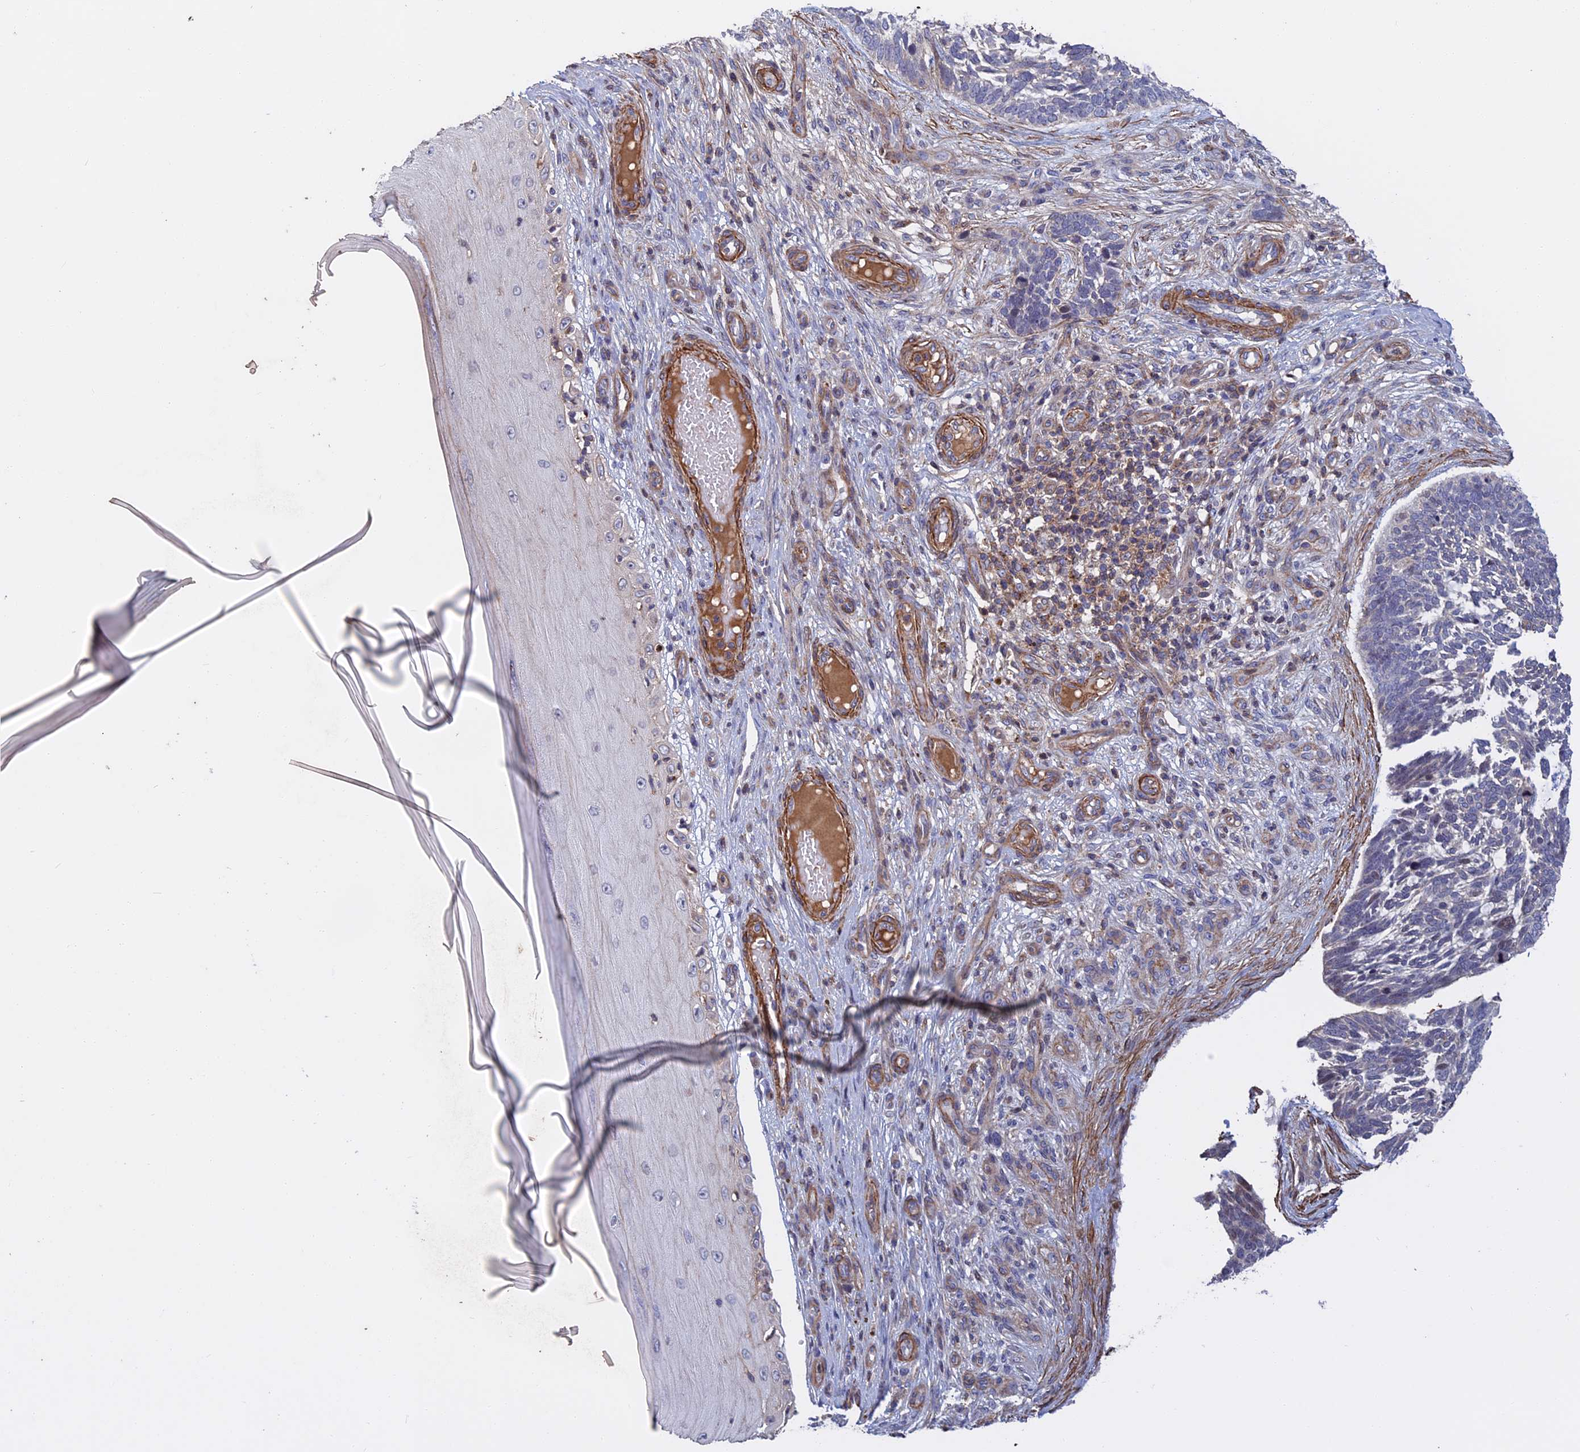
{"staining": {"intensity": "negative", "quantity": "none", "location": "none"}, "tissue": "skin cancer", "cell_type": "Tumor cells", "image_type": "cancer", "snomed": [{"axis": "morphology", "description": "Basal cell carcinoma"}, {"axis": "topography", "description": "Skin"}], "caption": "Tumor cells are negative for protein expression in human basal cell carcinoma (skin). (Brightfield microscopy of DAB (3,3'-diaminobenzidine) immunohistochemistry (IHC) at high magnification).", "gene": "LYPD5", "patient": {"sex": "male", "age": 88}}